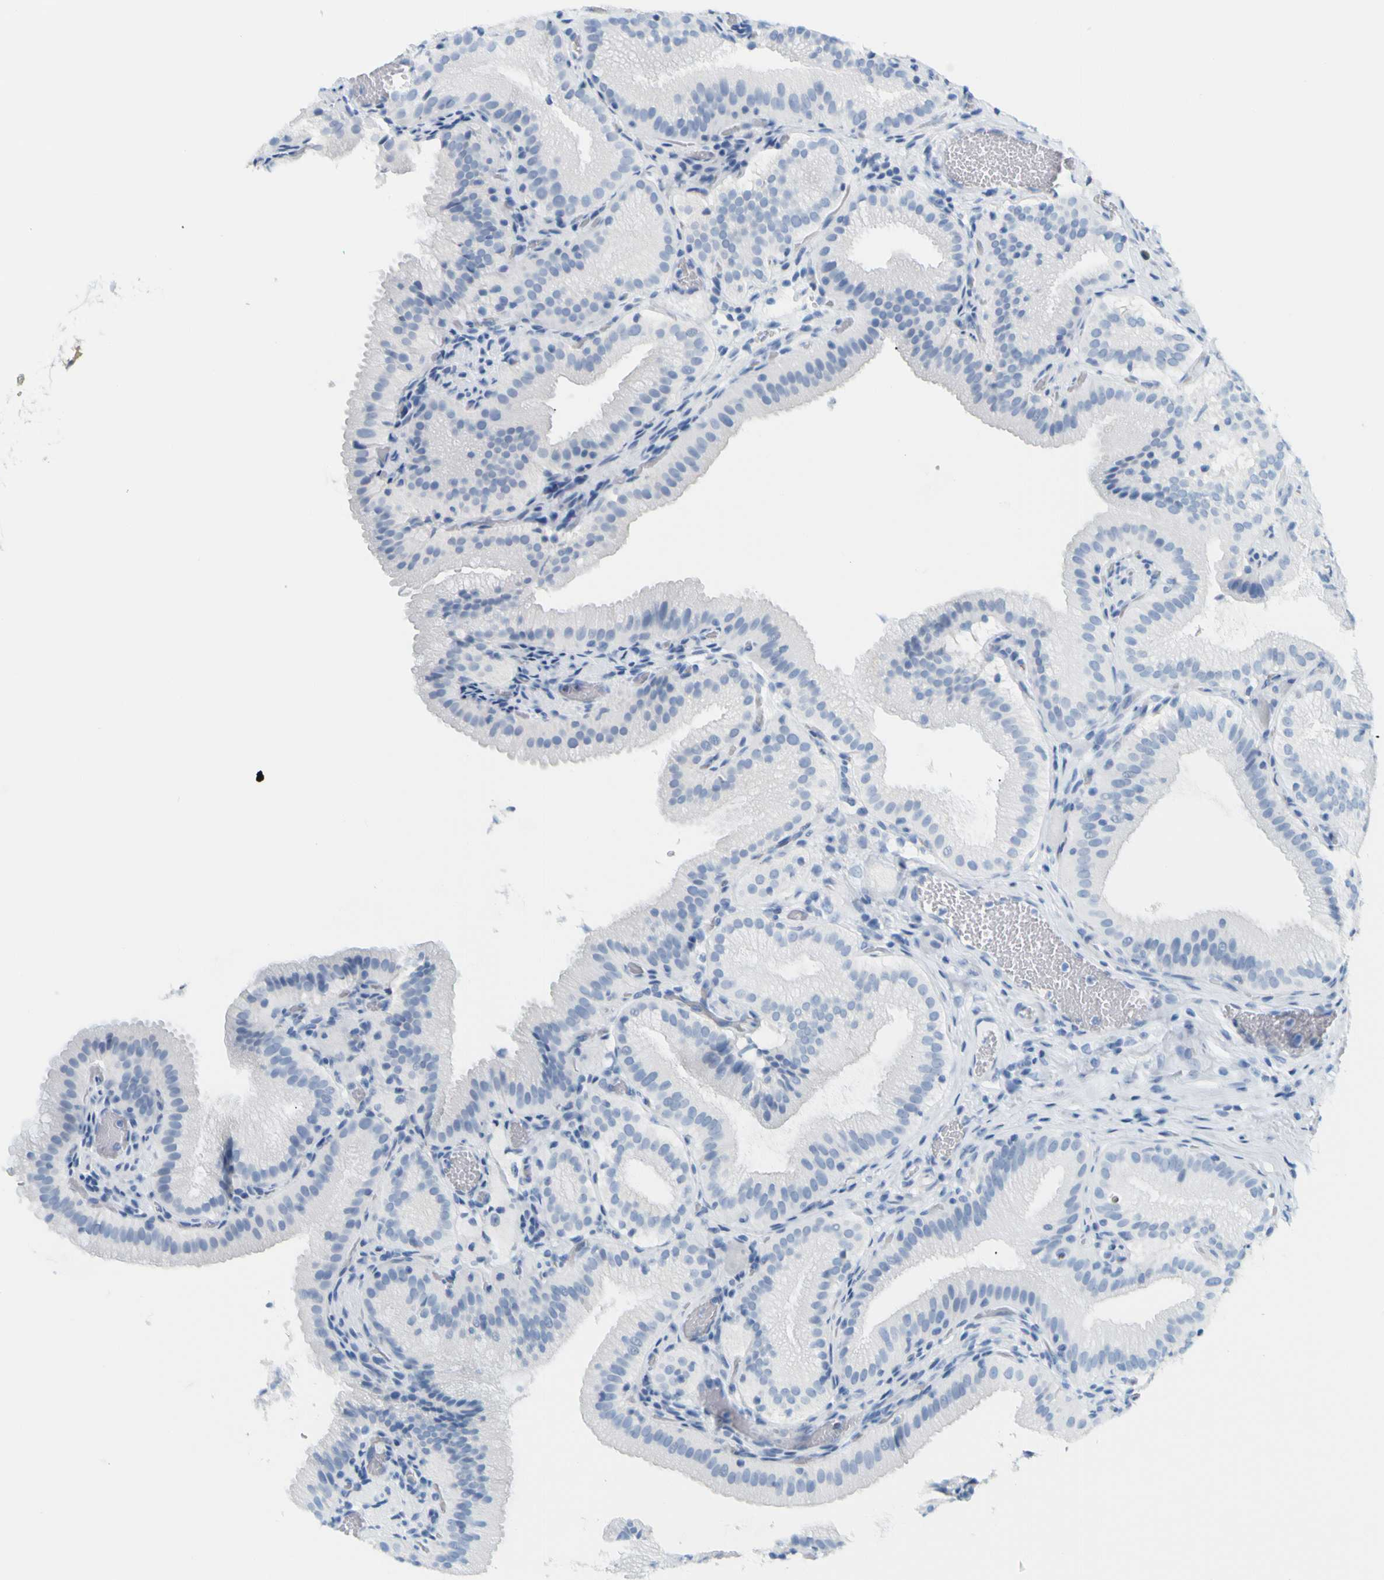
{"staining": {"intensity": "negative", "quantity": "none", "location": "none"}, "tissue": "gallbladder", "cell_type": "Glandular cells", "image_type": "normal", "snomed": [{"axis": "morphology", "description": "Normal tissue, NOS"}, {"axis": "topography", "description": "Gallbladder"}], "caption": "Histopathology image shows no protein staining in glandular cells of normal gallbladder.", "gene": "OPN1SW", "patient": {"sex": "male", "age": 54}}